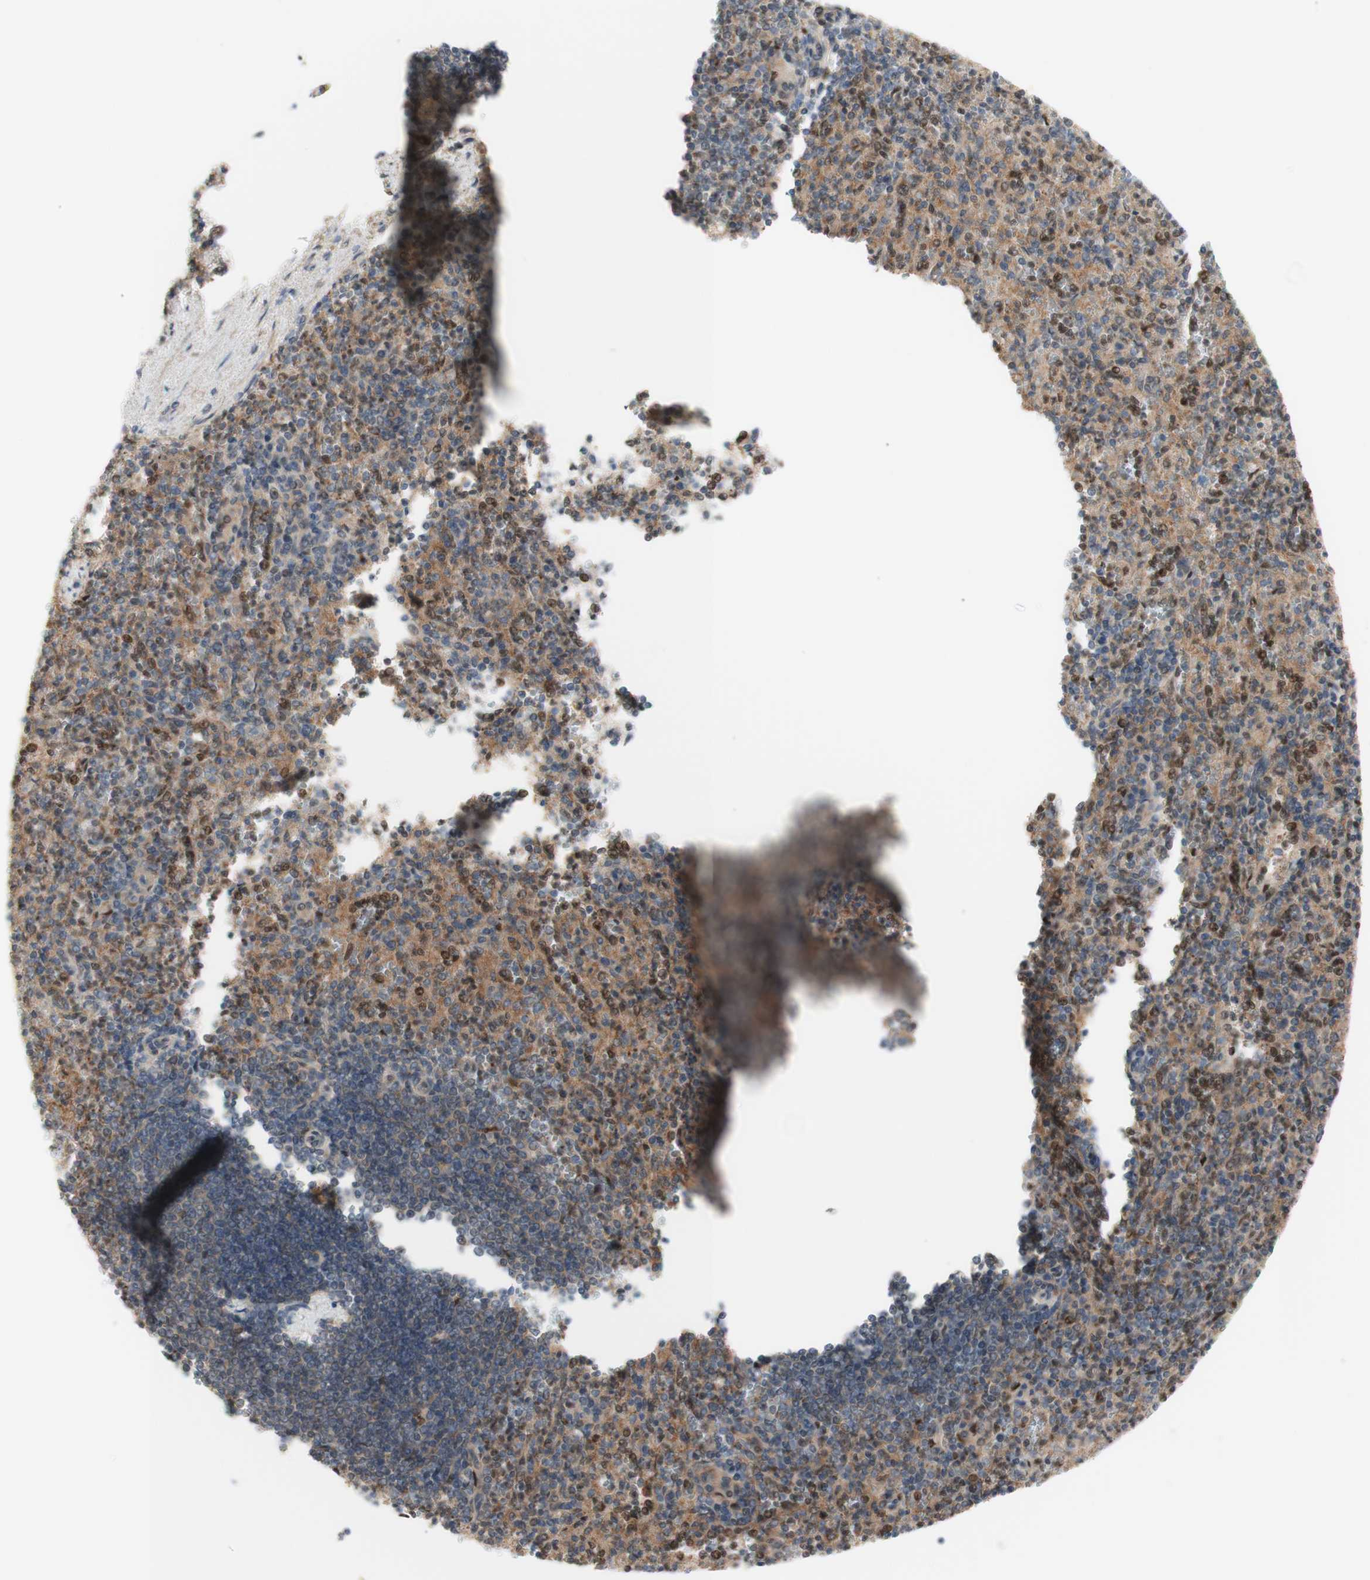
{"staining": {"intensity": "weak", "quantity": "25%-75%", "location": "cytoplasmic/membranous,nuclear"}, "tissue": "spleen", "cell_type": "Cells in red pulp", "image_type": "normal", "snomed": [{"axis": "morphology", "description": "Normal tissue, NOS"}, {"axis": "topography", "description": "Spleen"}], "caption": "Protein expression analysis of normal human spleen reveals weak cytoplasmic/membranous,nuclear expression in about 25%-75% of cells in red pulp. (IHC, brightfield microscopy, high magnification).", "gene": "RFNG", "patient": {"sex": "female", "age": 74}}